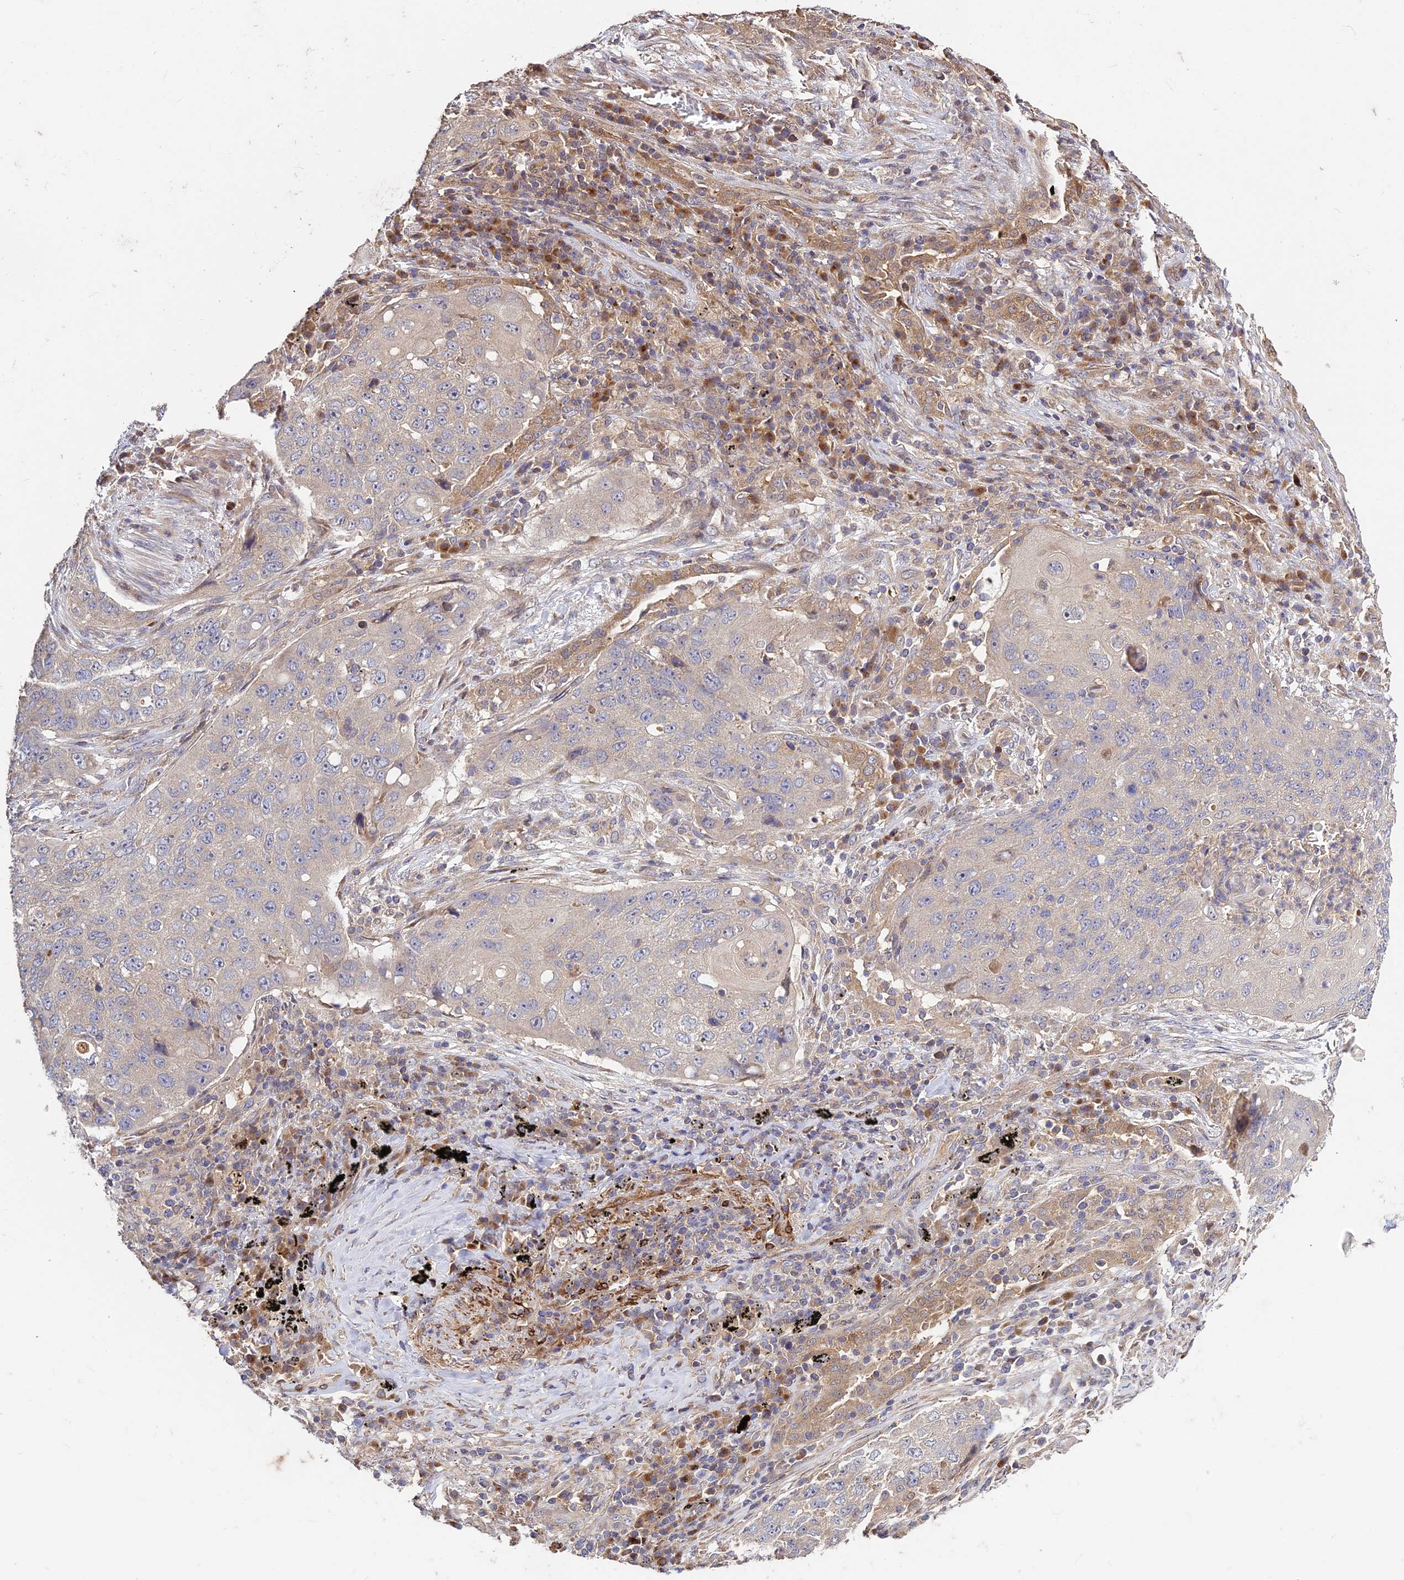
{"staining": {"intensity": "weak", "quantity": "25%-75%", "location": "cytoplasmic/membranous"}, "tissue": "lung cancer", "cell_type": "Tumor cells", "image_type": "cancer", "snomed": [{"axis": "morphology", "description": "Squamous cell carcinoma, NOS"}, {"axis": "topography", "description": "Lung"}], "caption": "This micrograph demonstrates immunohistochemistry staining of human lung cancer, with low weak cytoplasmic/membranous staining in approximately 25%-75% of tumor cells.", "gene": "GRTP1", "patient": {"sex": "female", "age": 63}}